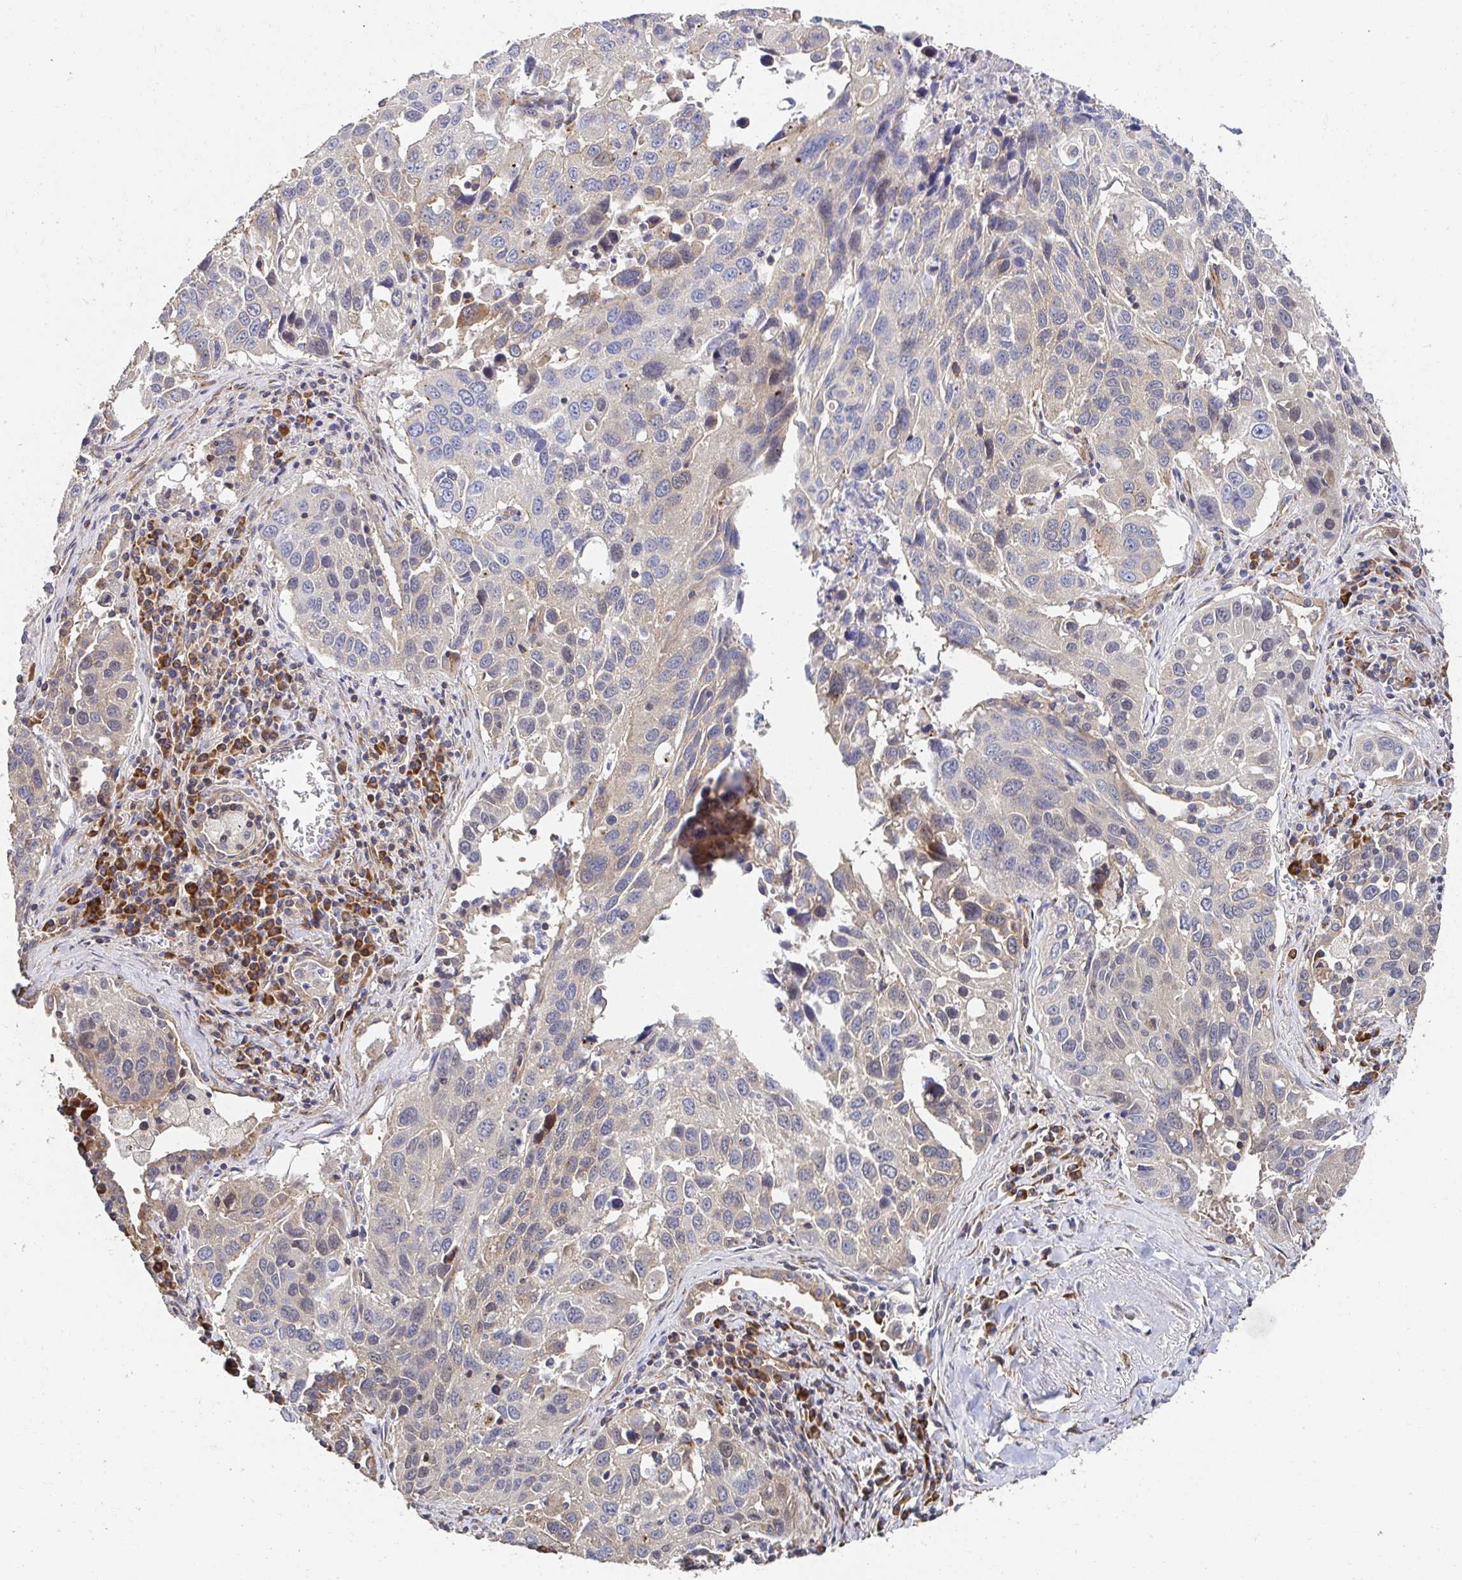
{"staining": {"intensity": "negative", "quantity": "none", "location": "none"}, "tissue": "lung cancer", "cell_type": "Tumor cells", "image_type": "cancer", "snomed": [{"axis": "morphology", "description": "Squamous cell carcinoma, NOS"}, {"axis": "topography", "description": "Lung"}], "caption": "High power microscopy image of an IHC histopathology image of lung squamous cell carcinoma, revealing no significant positivity in tumor cells.", "gene": "APBB1", "patient": {"sex": "female", "age": 61}}